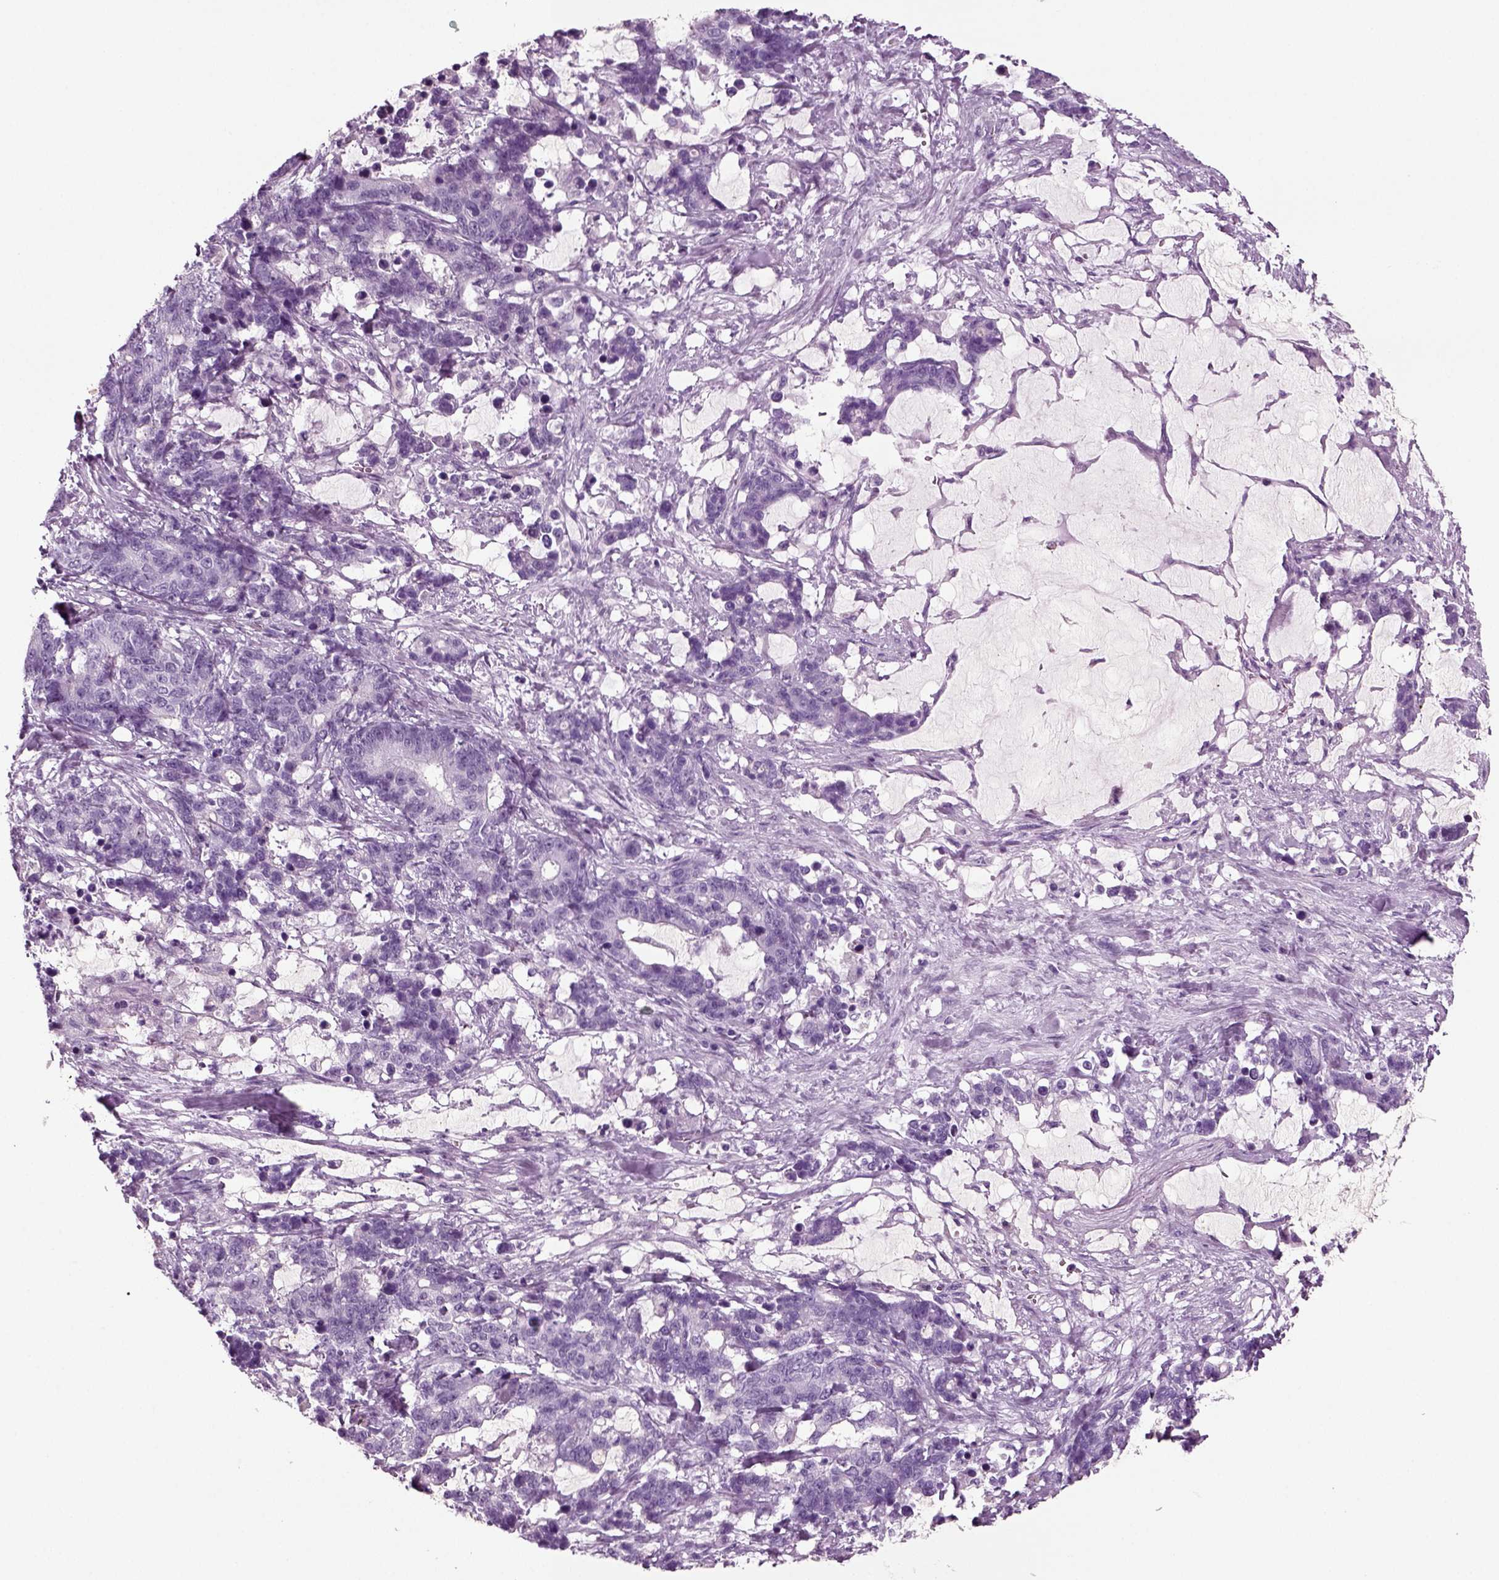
{"staining": {"intensity": "negative", "quantity": "none", "location": "none"}, "tissue": "stomach cancer", "cell_type": "Tumor cells", "image_type": "cancer", "snomed": [{"axis": "morphology", "description": "Normal tissue, NOS"}, {"axis": "morphology", "description": "Adenocarcinoma, NOS"}, {"axis": "topography", "description": "Stomach"}], "caption": "The micrograph displays no significant staining in tumor cells of adenocarcinoma (stomach).", "gene": "CRABP1", "patient": {"sex": "female", "age": 64}}